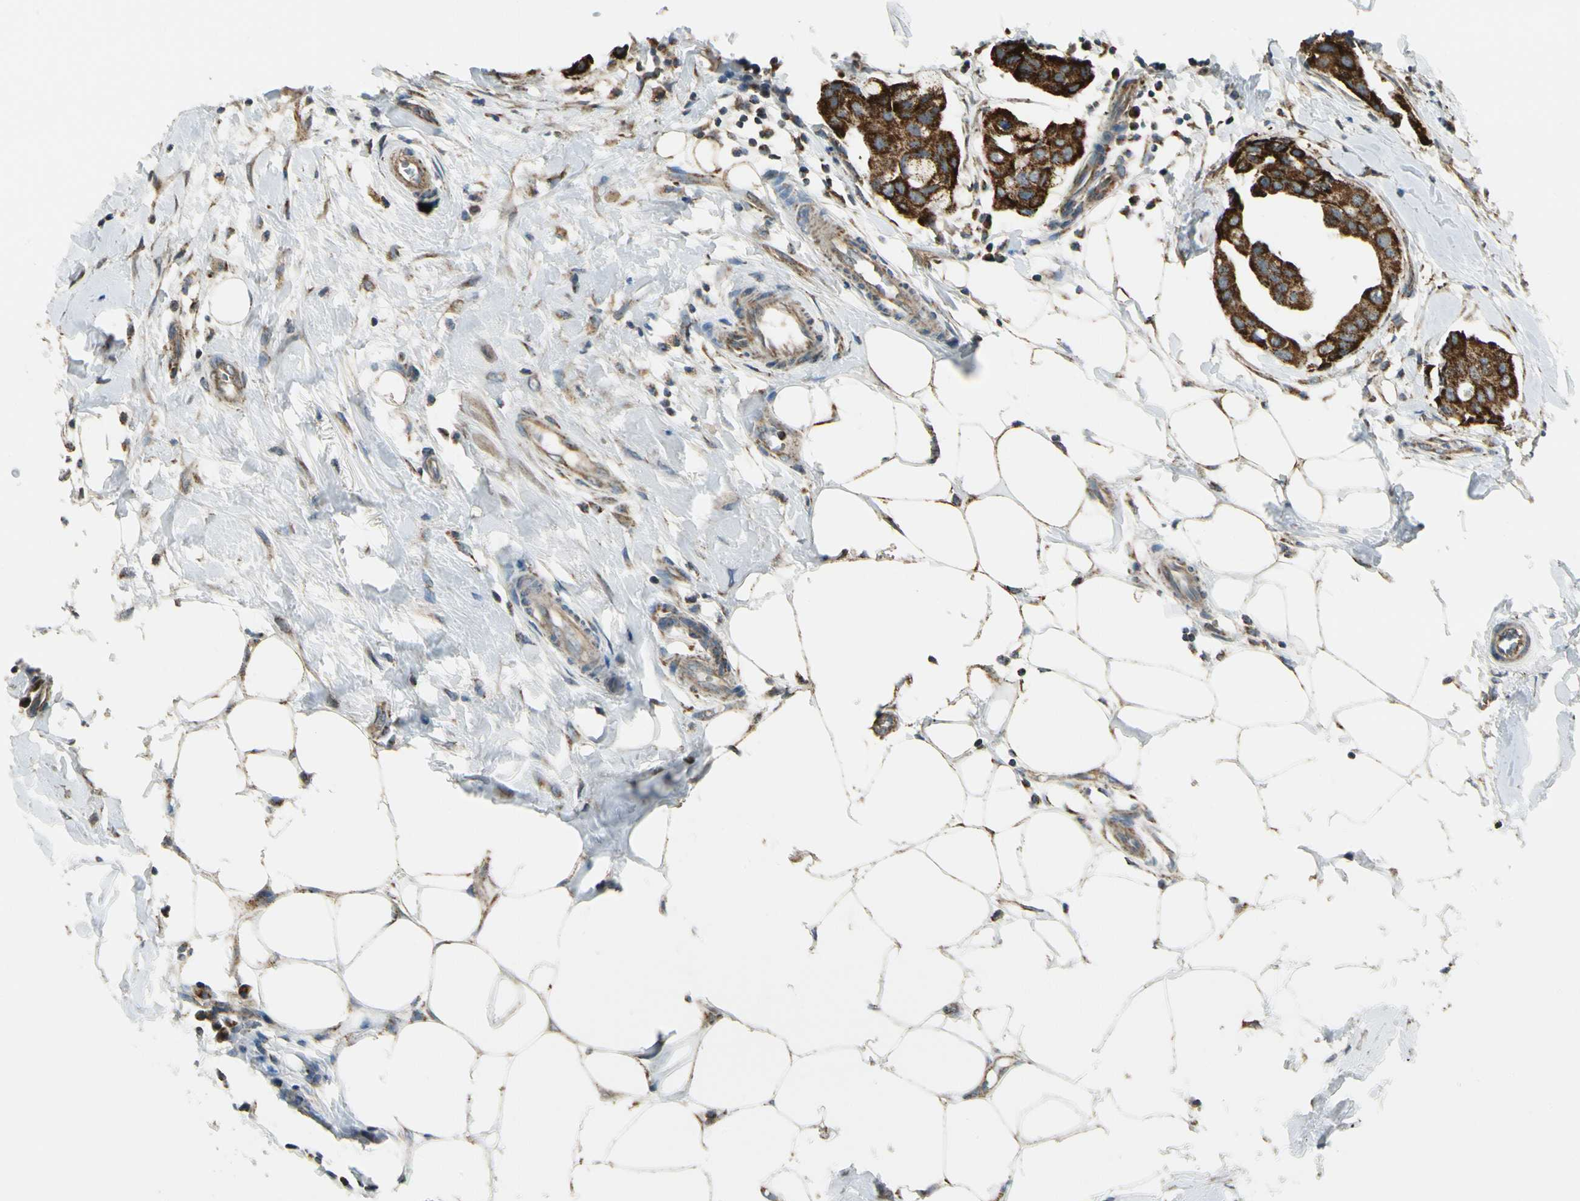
{"staining": {"intensity": "strong", "quantity": ">75%", "location": "cytoplasmic/membranous"}, "tissue": "breast cancer", "cell_type": "Tumor cells", "image_type": "cancer", "snomed": [{"axis": "morphology", "description": "Duct carcinoma"}, {"axis": "topography", "description": "Breast"}], "caption": "Immunohistochemistry (IHC) of human breast cancer (invasive ductal carcinoma) demonstrates high levels of strong cytoplasmic/membranous positivity in approximately >75% of tumor cells.", "gene": "EPHB3", "patient": {"sex": "female", "age": 40}}